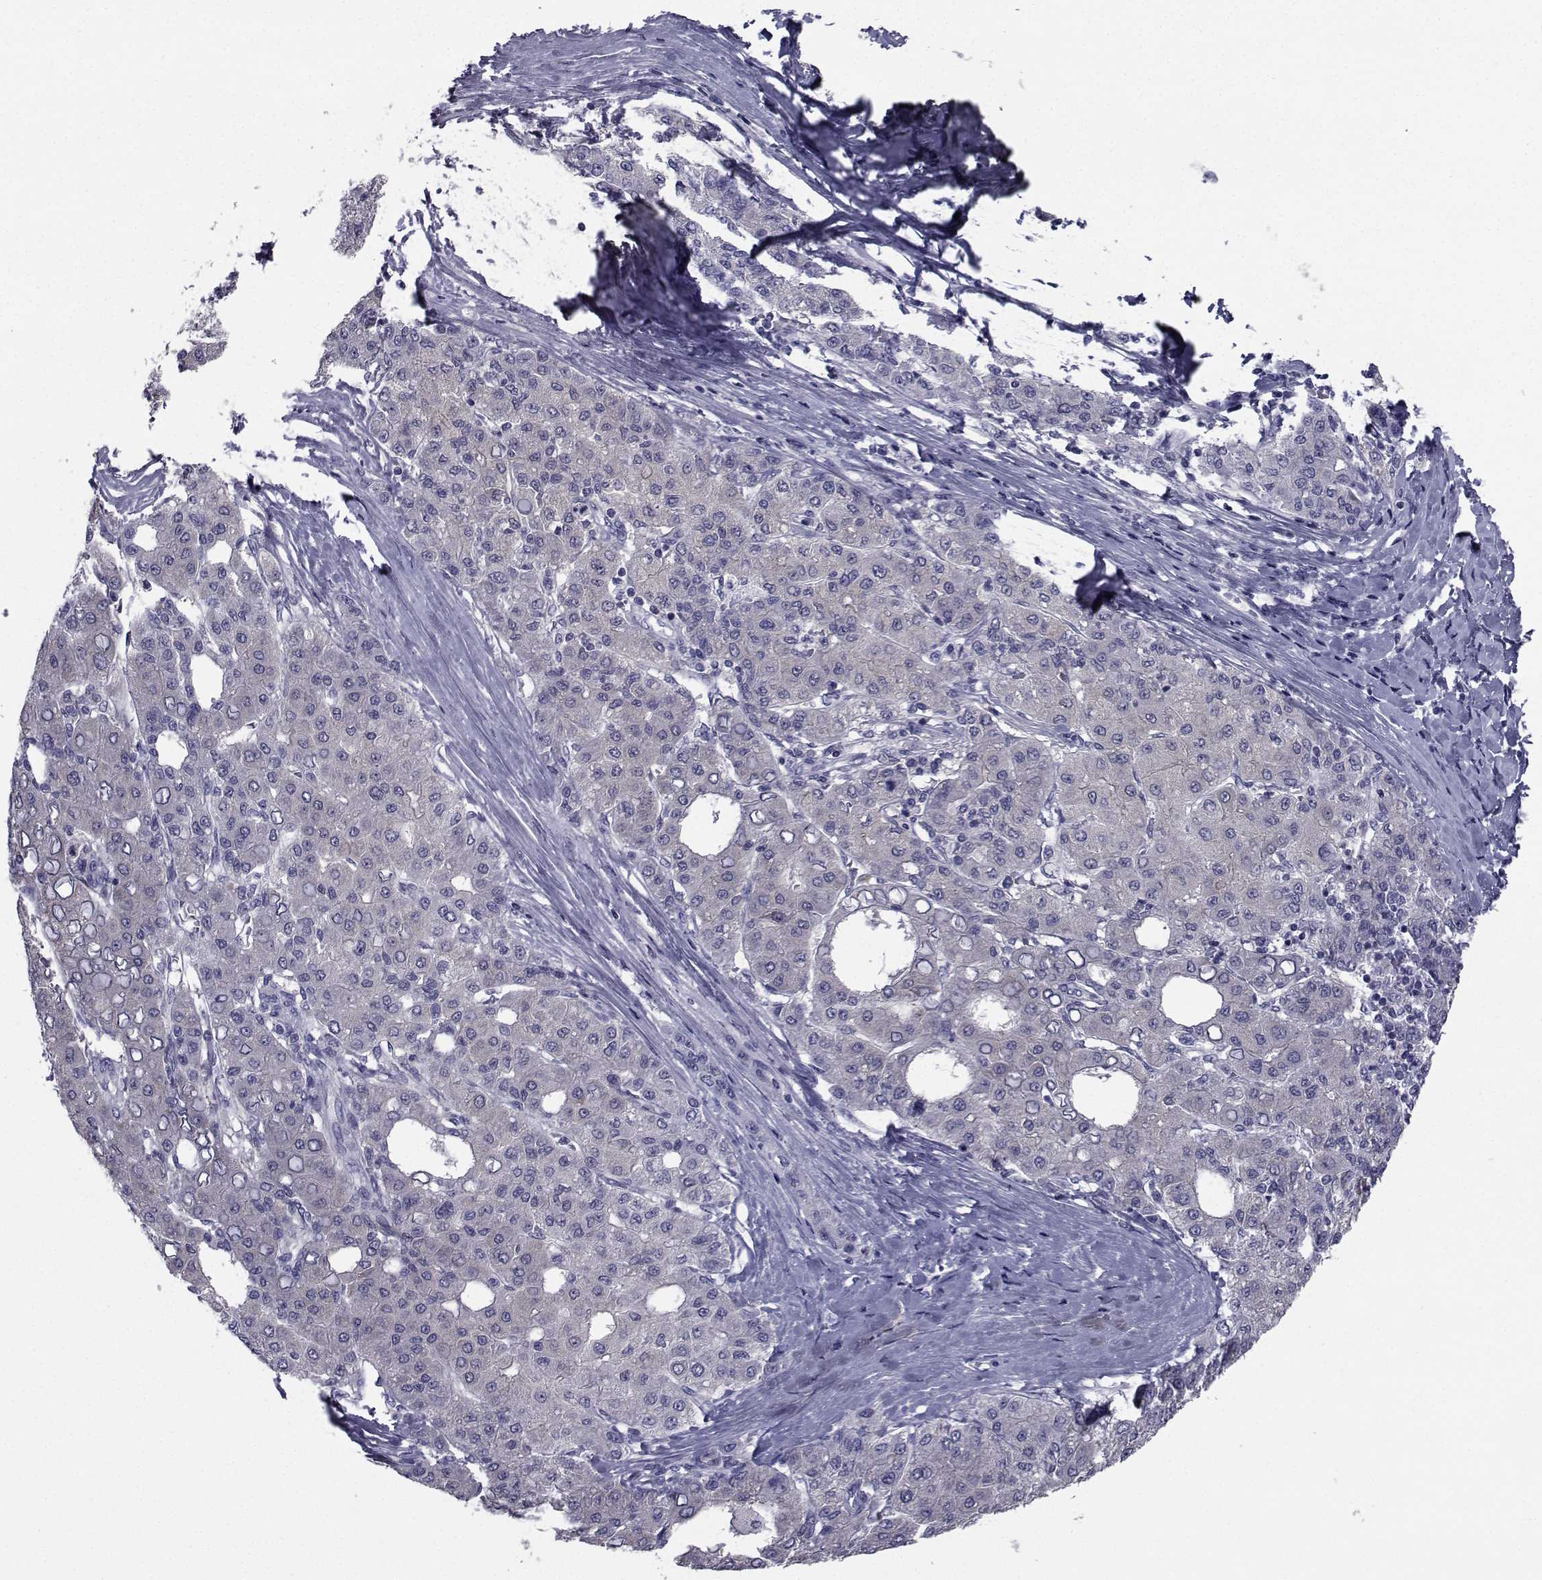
{"staining": {"intensity": "negative", "quantity": "none", "location": "none"}, "tissue": "liver cancer", "cell_type": "Tumor cells", "image_type": "cancer", "snomed": [{"axis": "morphology", "description": "Carcinoma, Hepatocellular, NOS"}, {"axis": "topography", "description": "Liver"}], "caption": "Immunohistochemistry (IHC) histopathology image of neoplastic tissue: human liver cancer (hepatocellular carcinoma) stained with DAB exhibits no significant protein positivity in tumor cells.", "gene": "CHRNA1", "patient": {"sex": "male", "age": 65}}